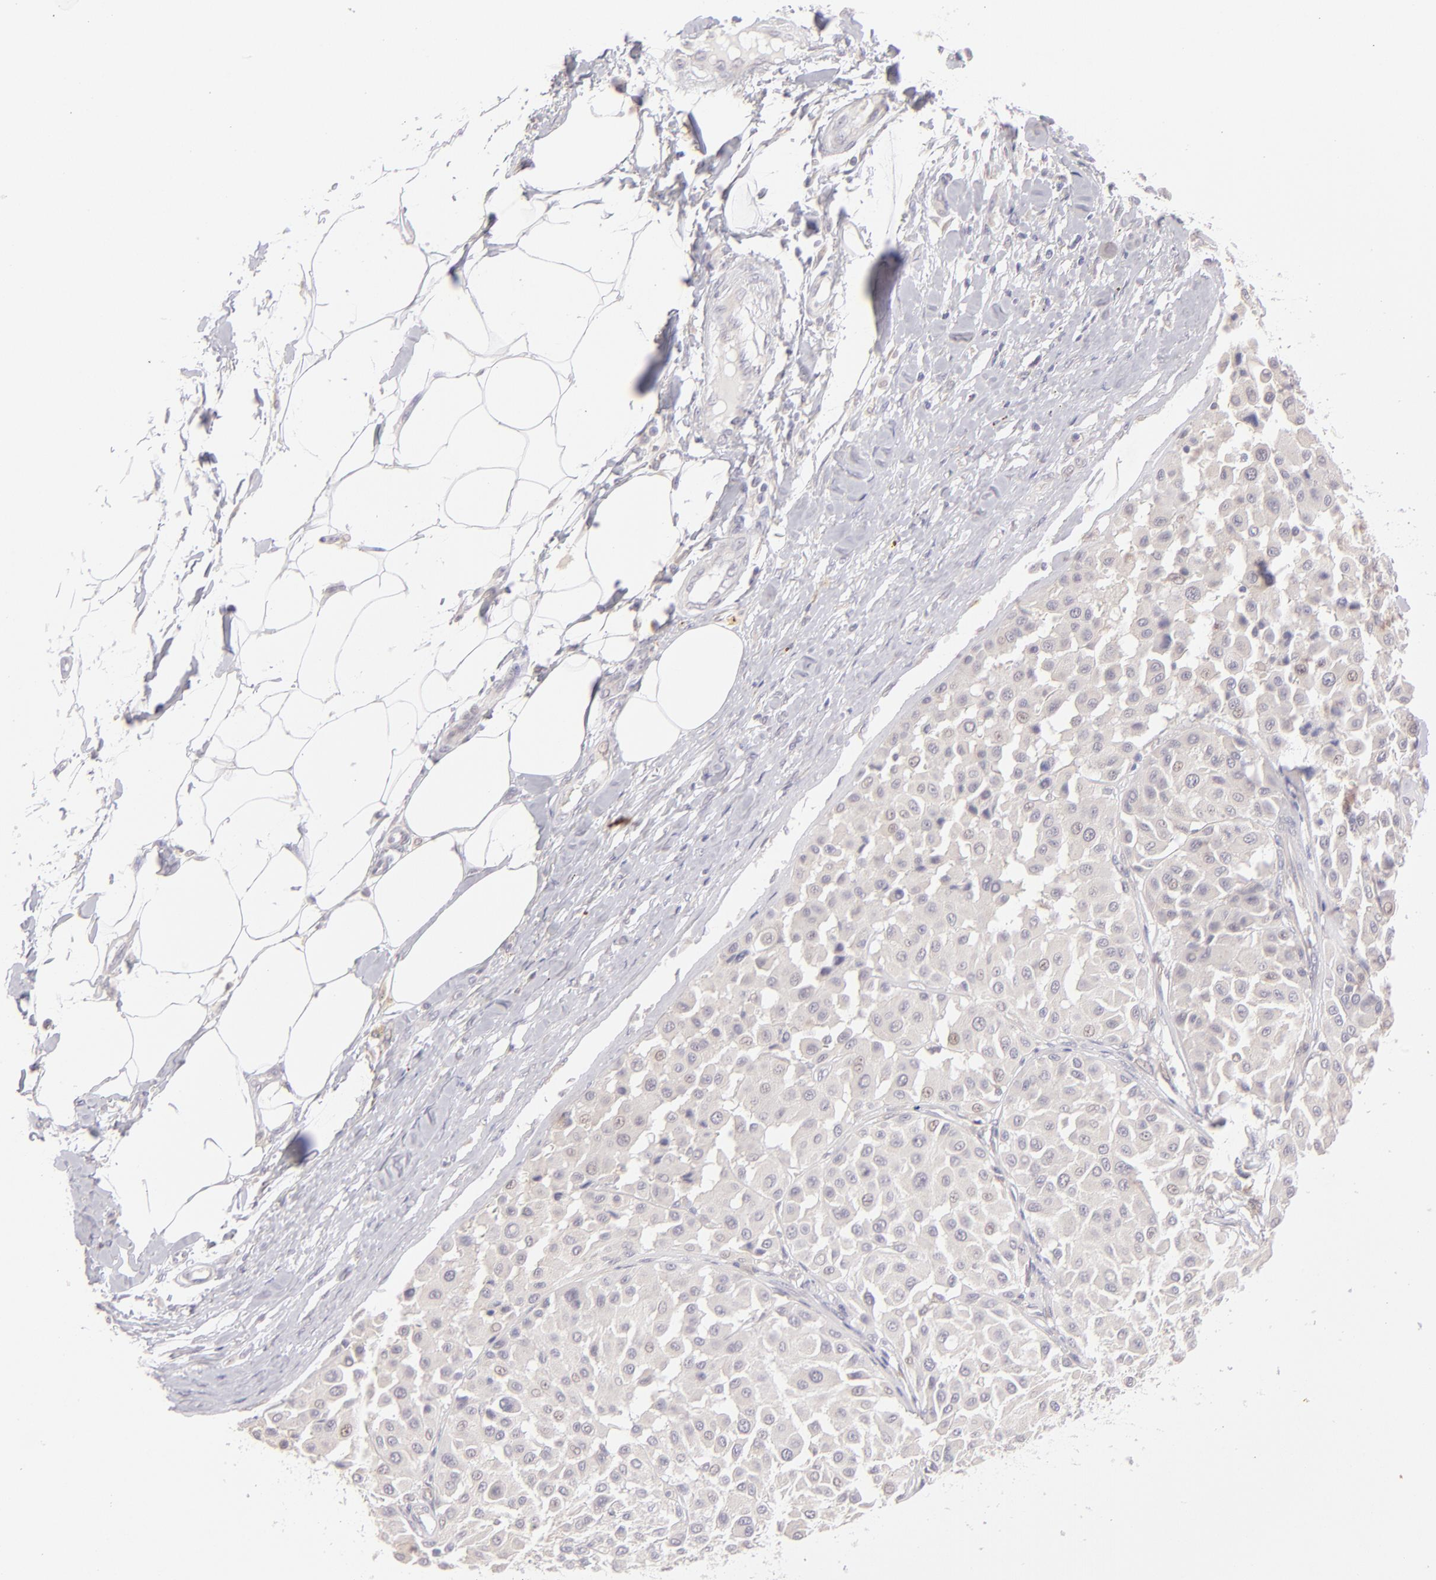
{"staining": {"intensity": "weak", "quantity": "<25%", "location": "nuclear"}, "tissue": "melanoma", "cell_type": "Tumor cells", "image_type": "cancer", "snomed": [{"axis": "morphology", "description": "Malignant melanoma, Metastatic site"}, {"axis": "topography", "description": "Soft tissue"}], "caption": "This image is of malignant melanoma (metastatic site) stained with immunohistochemistry (IHC) to label a protein in brown with the nuclei are counter-stained blue. There is no positivity in tumor cells.", "gene": "TRAF3", "patient": {"sex": "male", "age": 41}}